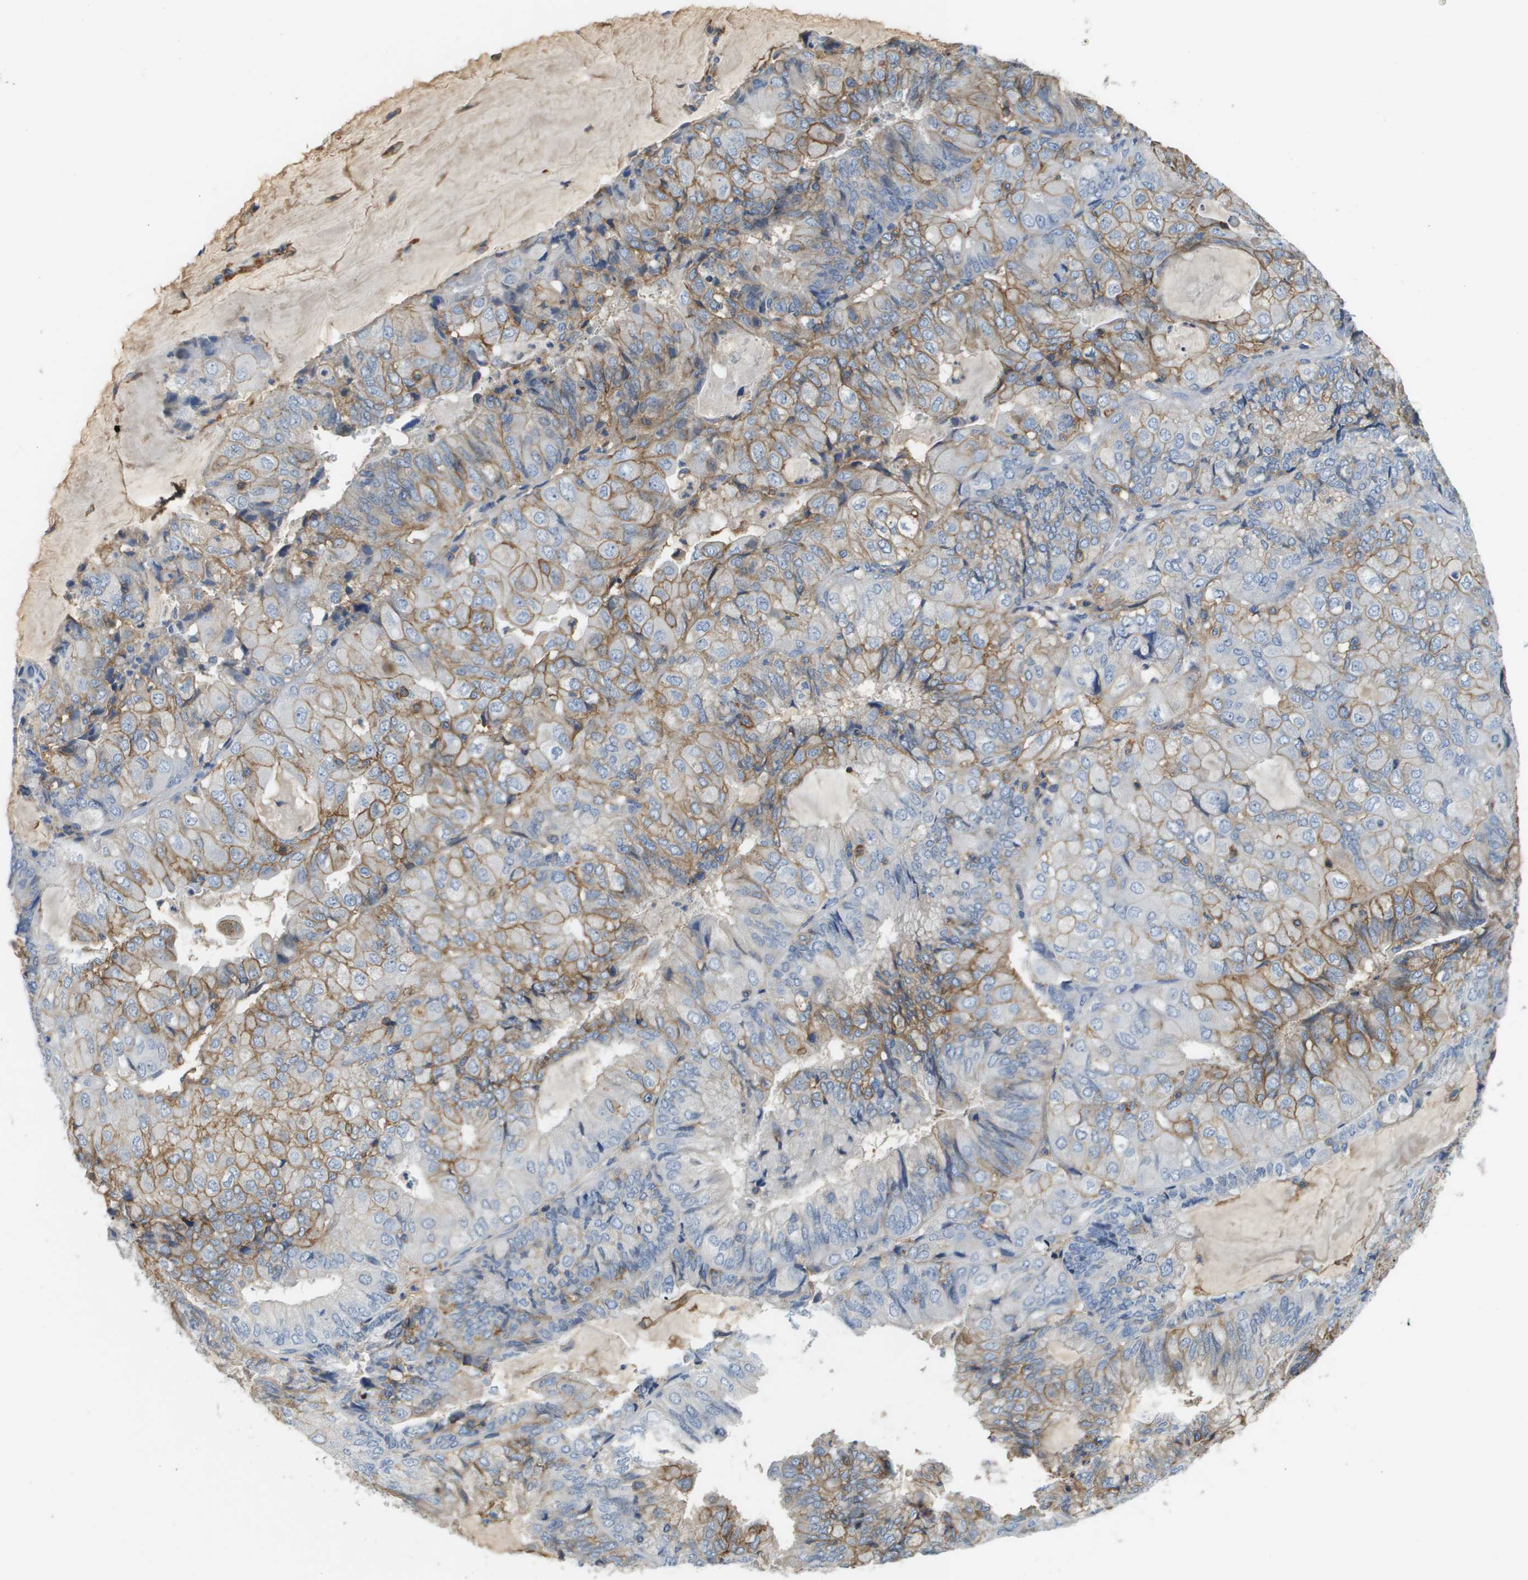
{"staining": {"intensity": "moderate", "quantity": "25%-75%", "location": "cytoplasmic/membranous"}, "tissue": "endometrial cancer", "cell_type": "Tumor cells", "image_type": "cancer", "snomed": [{"axis": "morphology", "description": "Adenocarcinoma, NOS"}, {"axis": "topography", "description": "Endometrium"}], "caption": "Endometrial cancer (adenocarcinoma) stained with immunohistochemistry reveals moderate cytoplasmic/membranous expression in approximately 25%-75% of tumor cells. Using DAB (brown) and hematoxylin (blue) stains, captured at high magnification using brightfield microscopy.", "gene": "SLC16A3", "patient": {"sex": "female", "age": 81}}